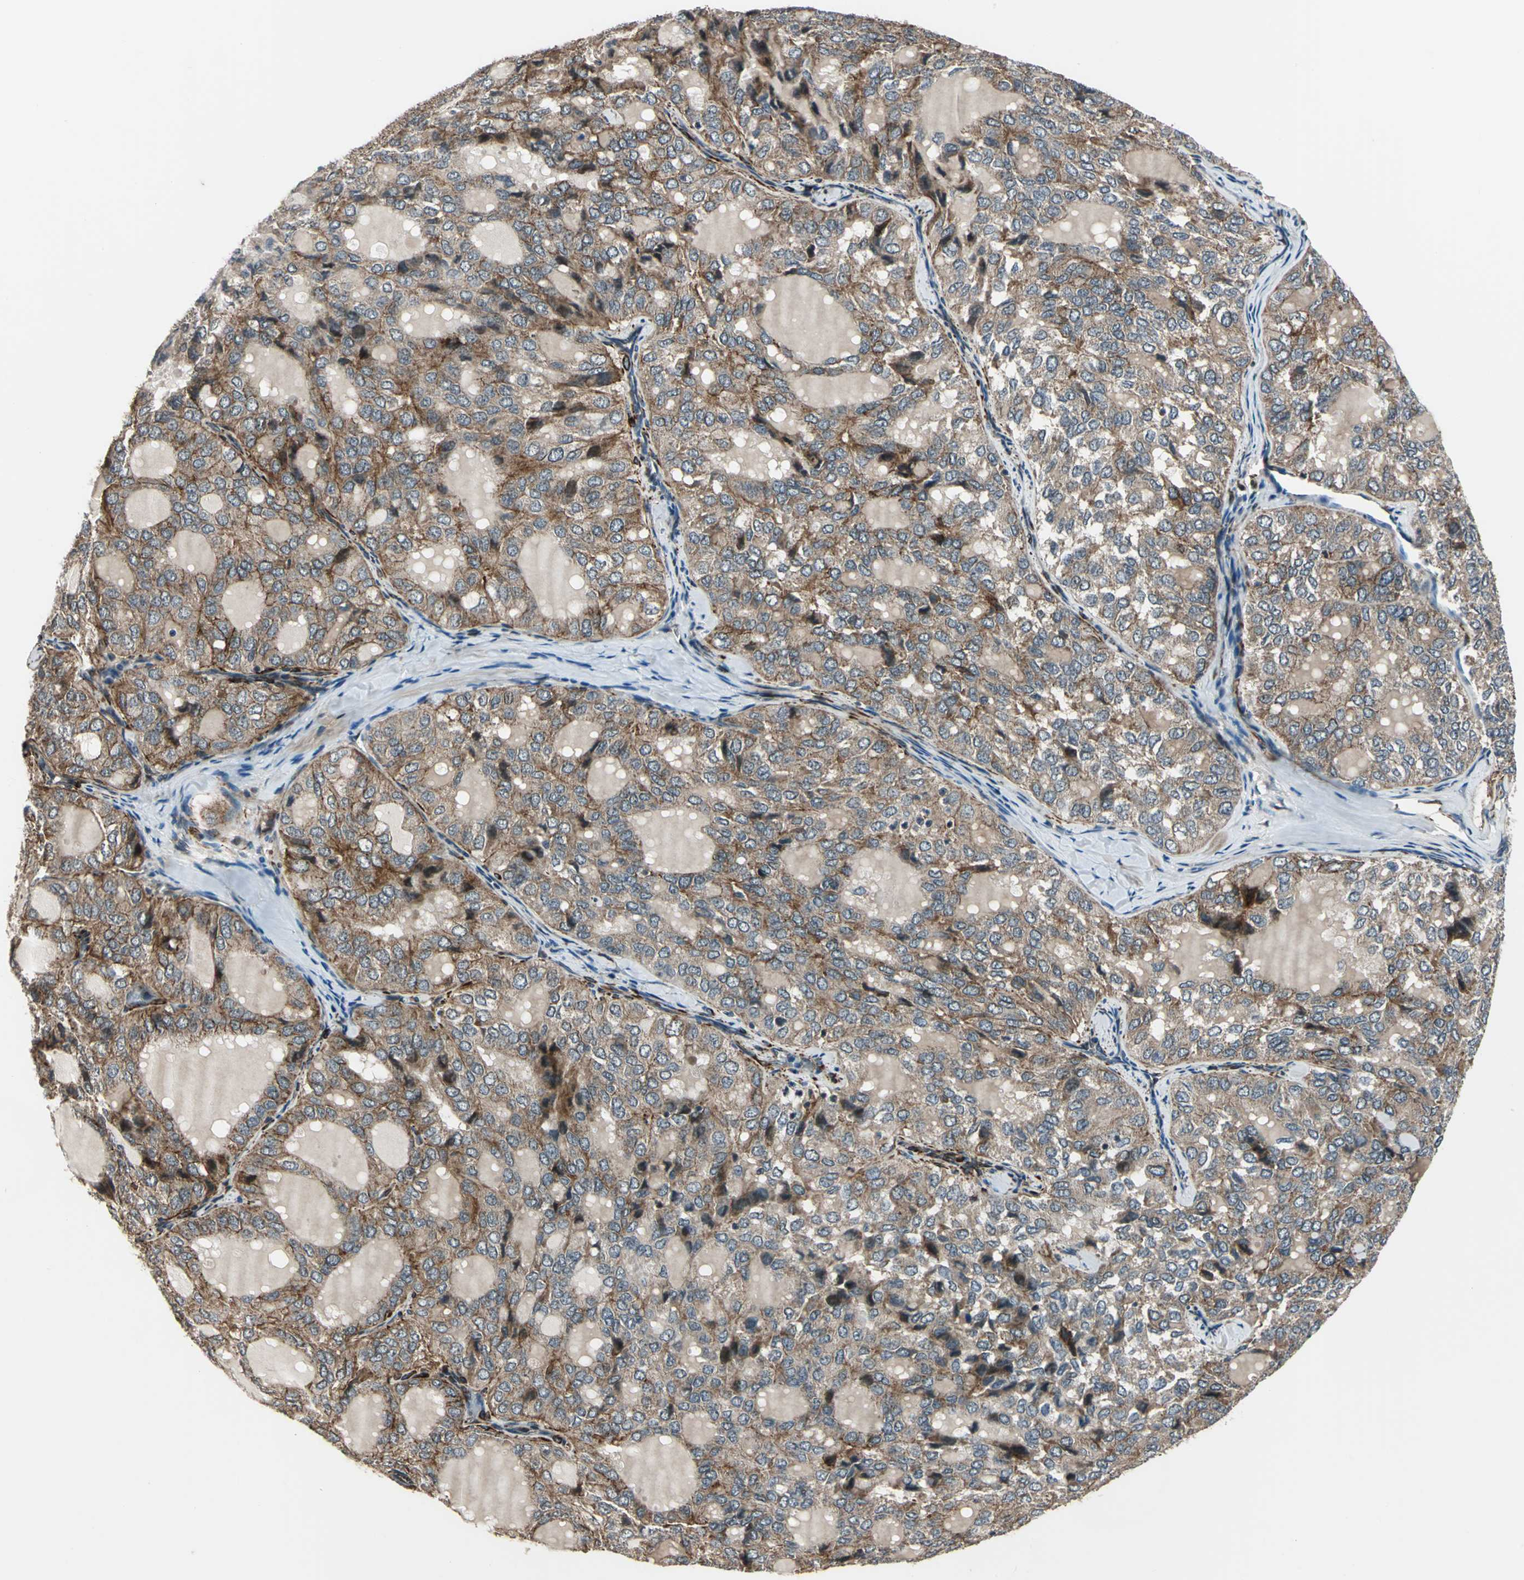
{"staining": {"intensity": "moderate", "quantity": ">75%", "location": "cytoplasmic/membranous"}, "tissue": "thyroid cancer", "cell_type": "Tumor cells", "image_type": "cancer", "snomed": [{"axis": "morphology", "description": "Follicular adenoma carcinoma, NOS"}, {"axis": "topography", "description": "Thyroid gland"}], "caption": "A high-resolution histopathology image shows IHC staining of thyroid follicular adenoma carcinoma, which displays moderate cytoplasmic/membranous positivity in approximately >75% of tumor cells. (Brightfield microscopy of DAB IHC at high magnification).", "gene": "EXD2", "patient": {"sex": "male", "age": 75}}